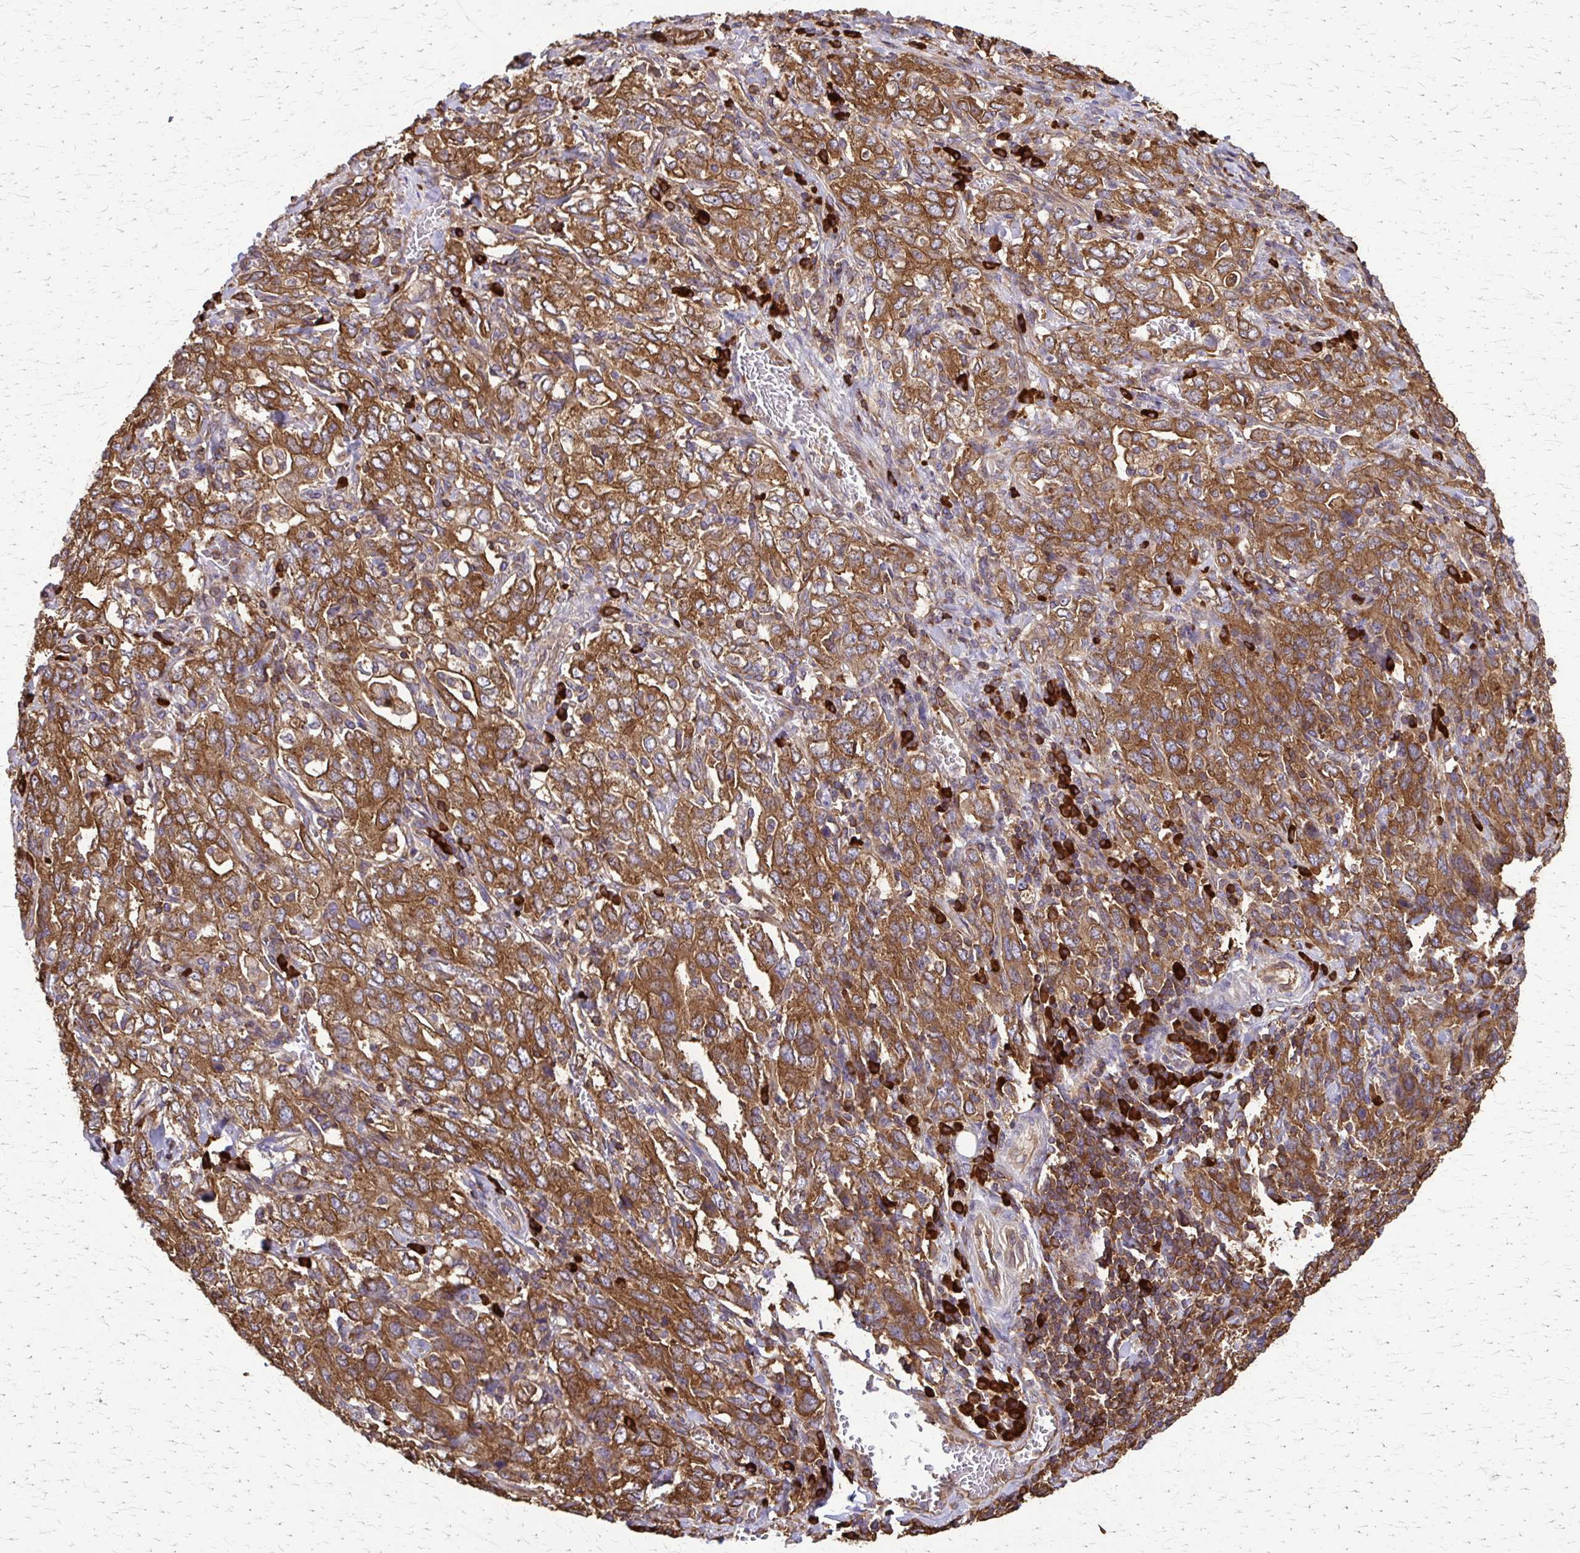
{"staining": {"intensity": "moderate", "quantity": ">75%", "location": "cytoplasmic/membranous"}, "tissue": "stomach cancer", "cell_type": "Tumor cells", "image_type": "cancer", "snomed": [{"axis": "morphology", "description": "Adenocarcinoma, NOS"}, {"axis": "topography", "description": "Stomach, upper"}, {"axis": "topography", "description": "Stomach"}], "caption": "Immunohistochemistry of adenocarcinoma (stomach) demonstrates medium levels of moderate cytoplasmic/membranous expression in approximately >75% of tumor cells.", "gene": "EEF2", "patient": {"sex": "male", "age": 62}}